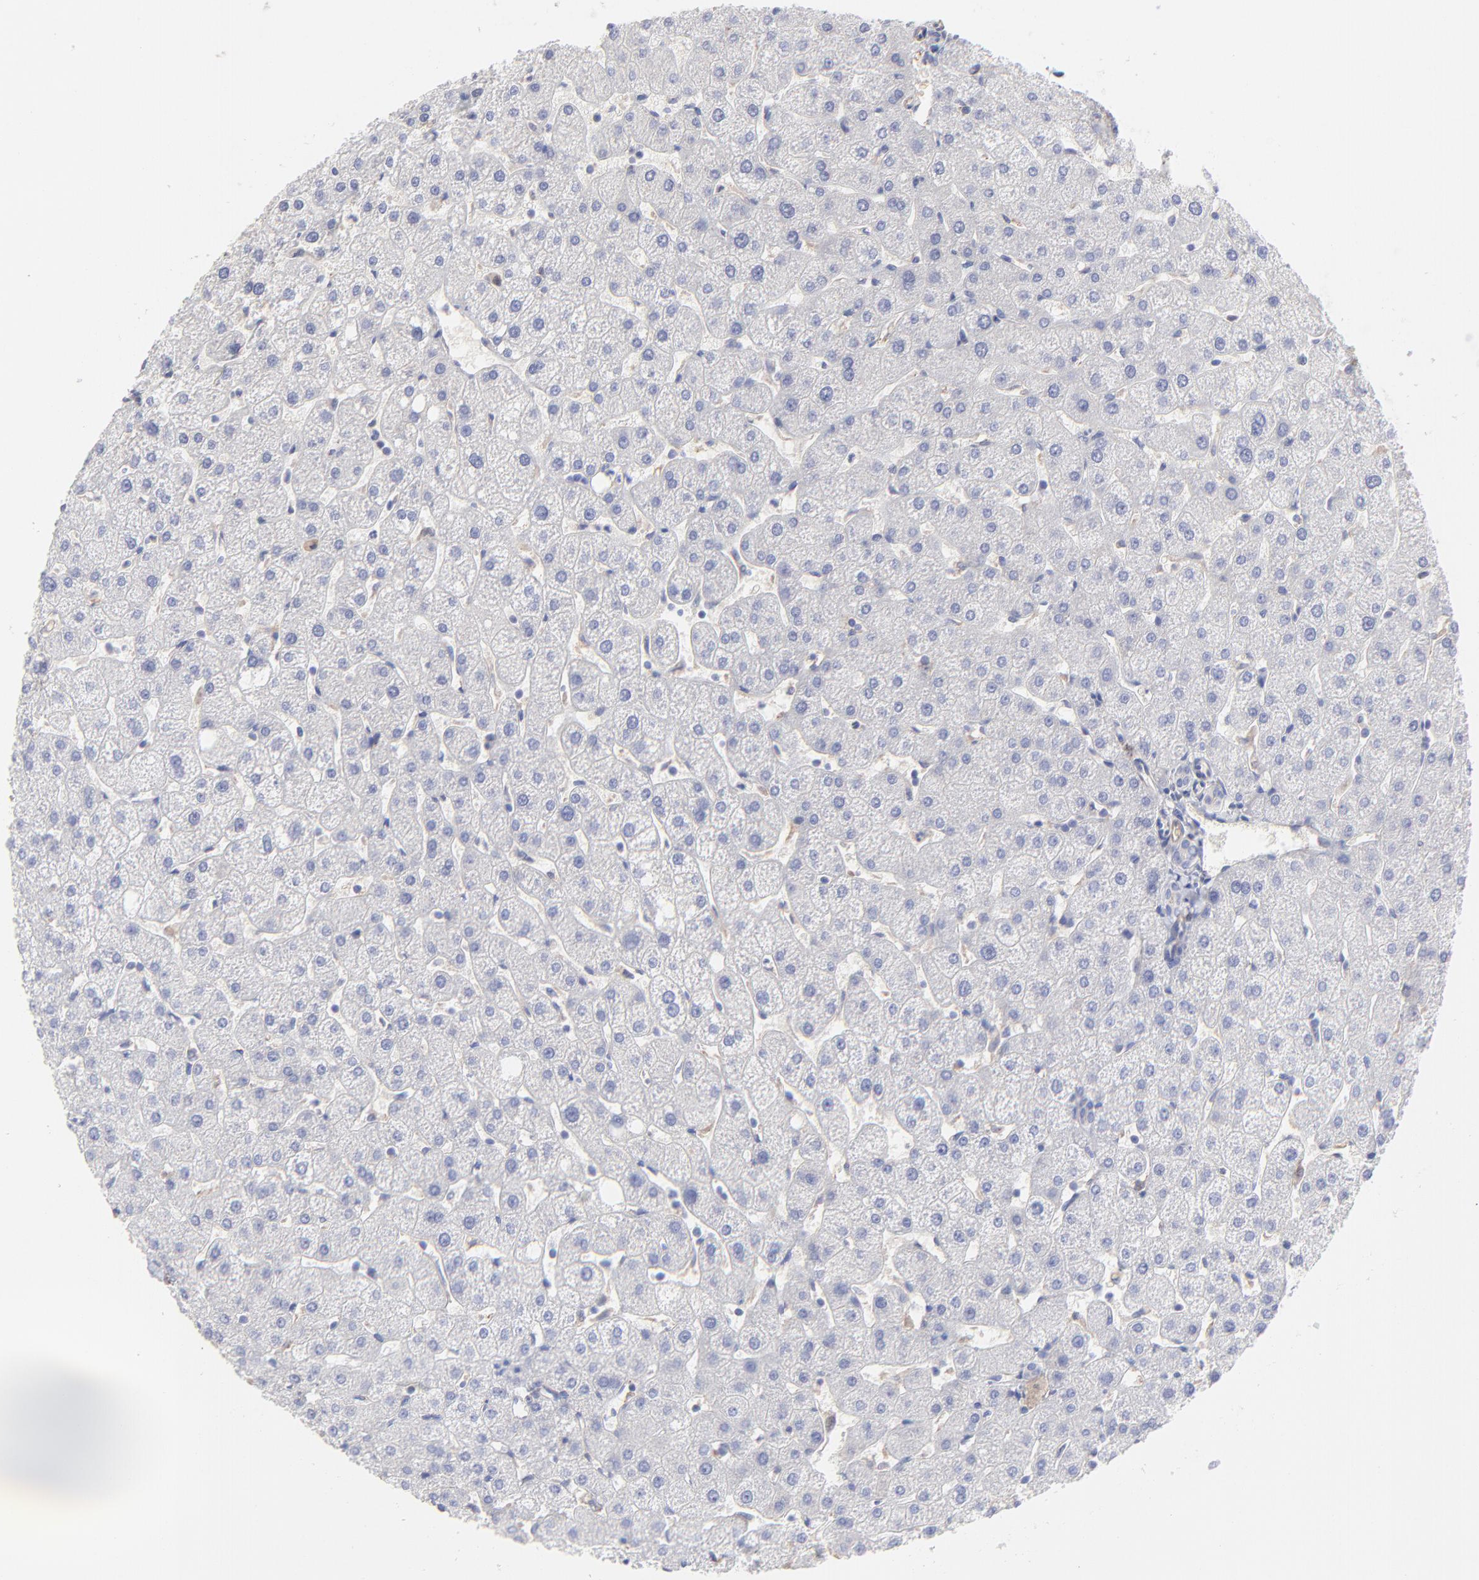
{"staining": {"intensity": "negative", "quantity": "none", "location": "none"}, "tissue": "liver", "cell_type": "Cholangiocytes", "image_type": "normal", "snomed": [{"axis": "morphology", "description": "Normal tissue, NOS"}, {"axis": "topography", "description": "Liver"}], "caption": "An IHC histopathology image of normal liver is shown. There is no staining in cholangiocytes of liver. The staining is performed using DAB (3,3'-diaminobenzidine) brown chromogen with nuclei counter-stained in using hematoxylin.", "gene": "COX8C", "patient": {"sex": "male", "age": 67}}